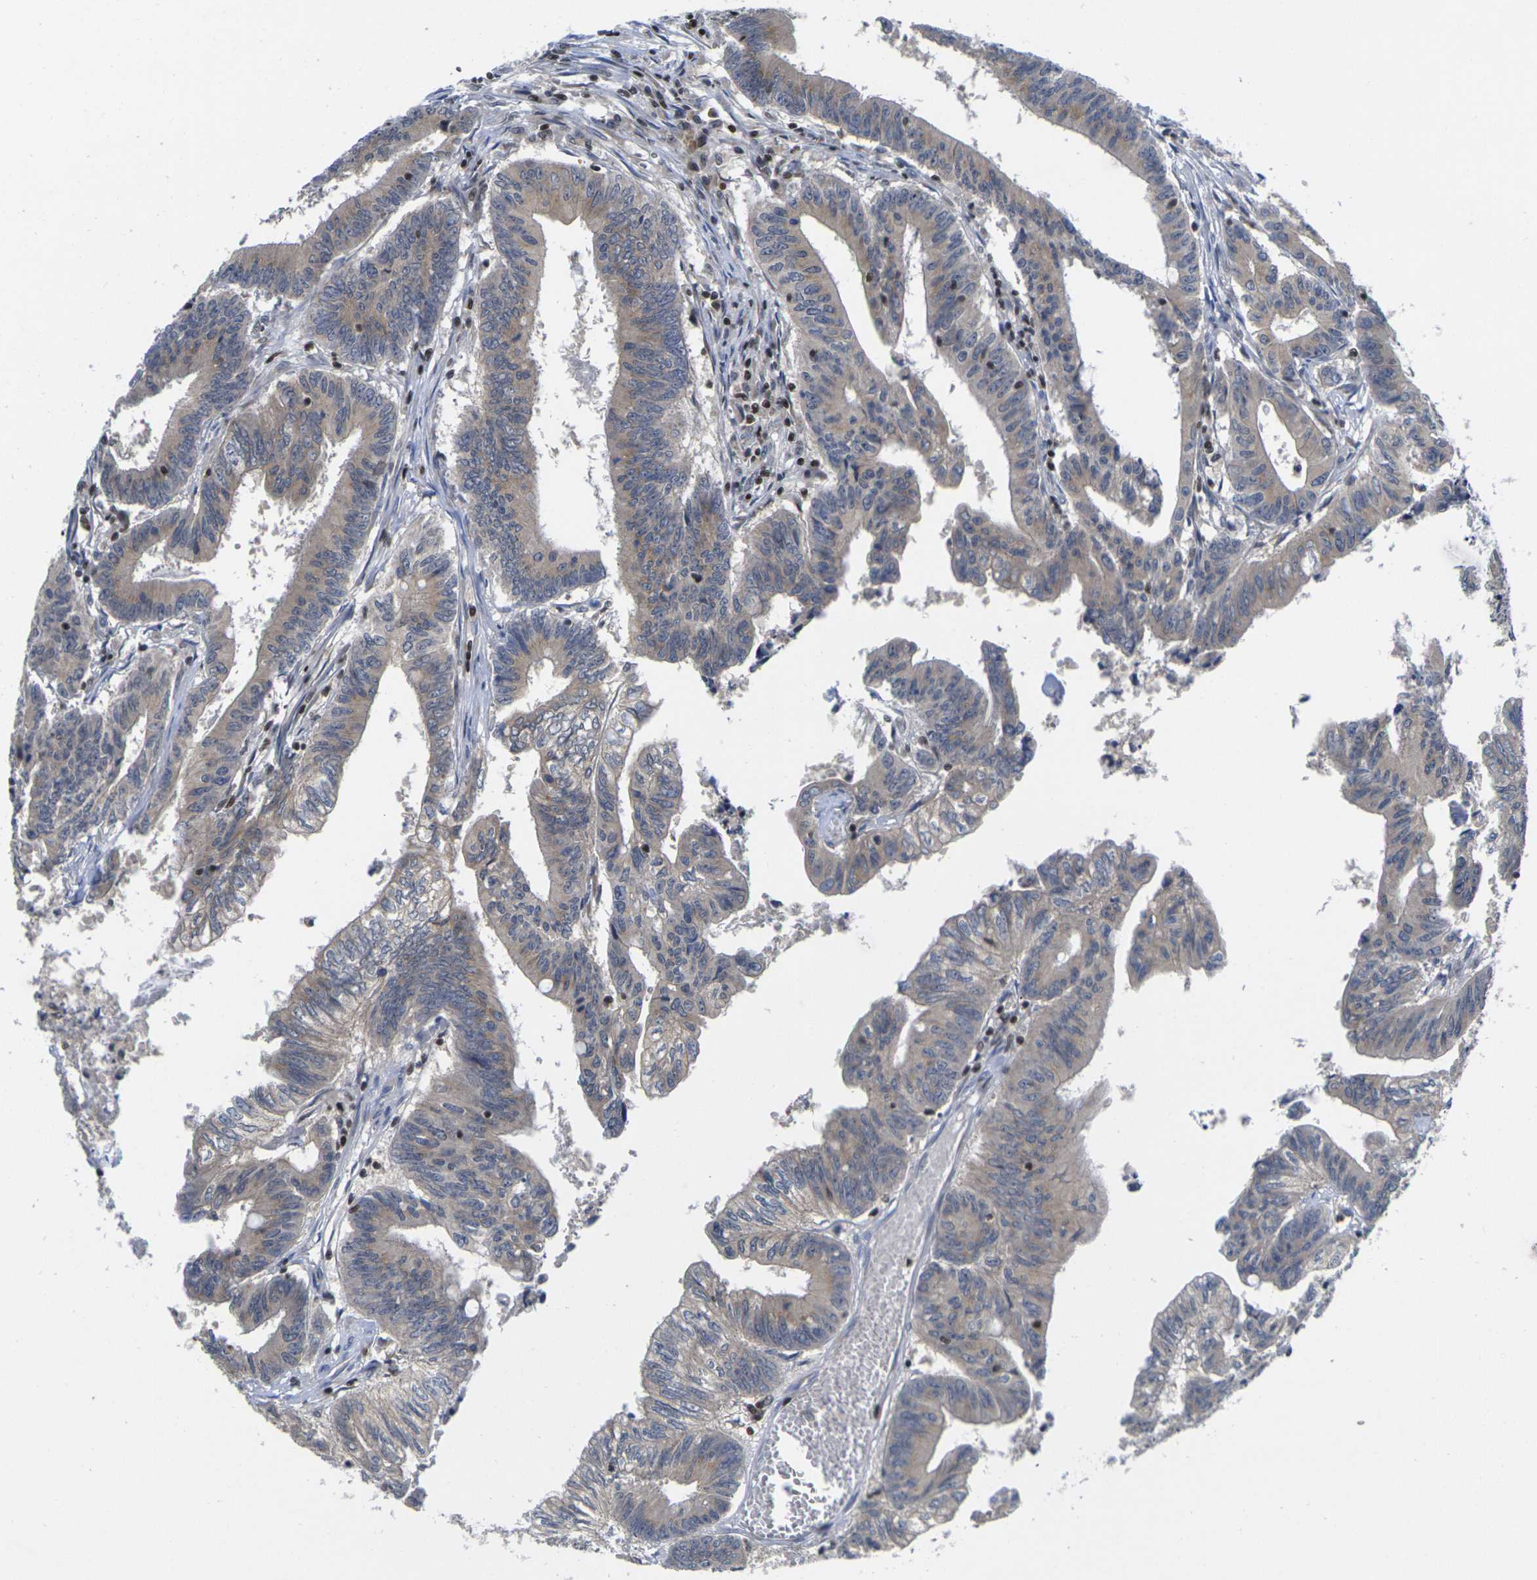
{"staining": {"intensity": "weak", "quantity": ">75%", "location": "cytoplasmic/membranous"}, "tissue": "colorectal cancer", "cell_type": "Tumor cells", "image_type": "cancer", "snomed": [{"axis": "morphology", "description": "Adenocarcinoma, NOS"}, {"axis": "topography", "description": "Colon"}], "caption": "IHC of colorectal adenocarcinoma shows low levels of weak cytoplasmic/membranous expression in about >75% of tumor cells.", "gene": "IKZF1", "patient": {"sex": "male", "age": 45}}